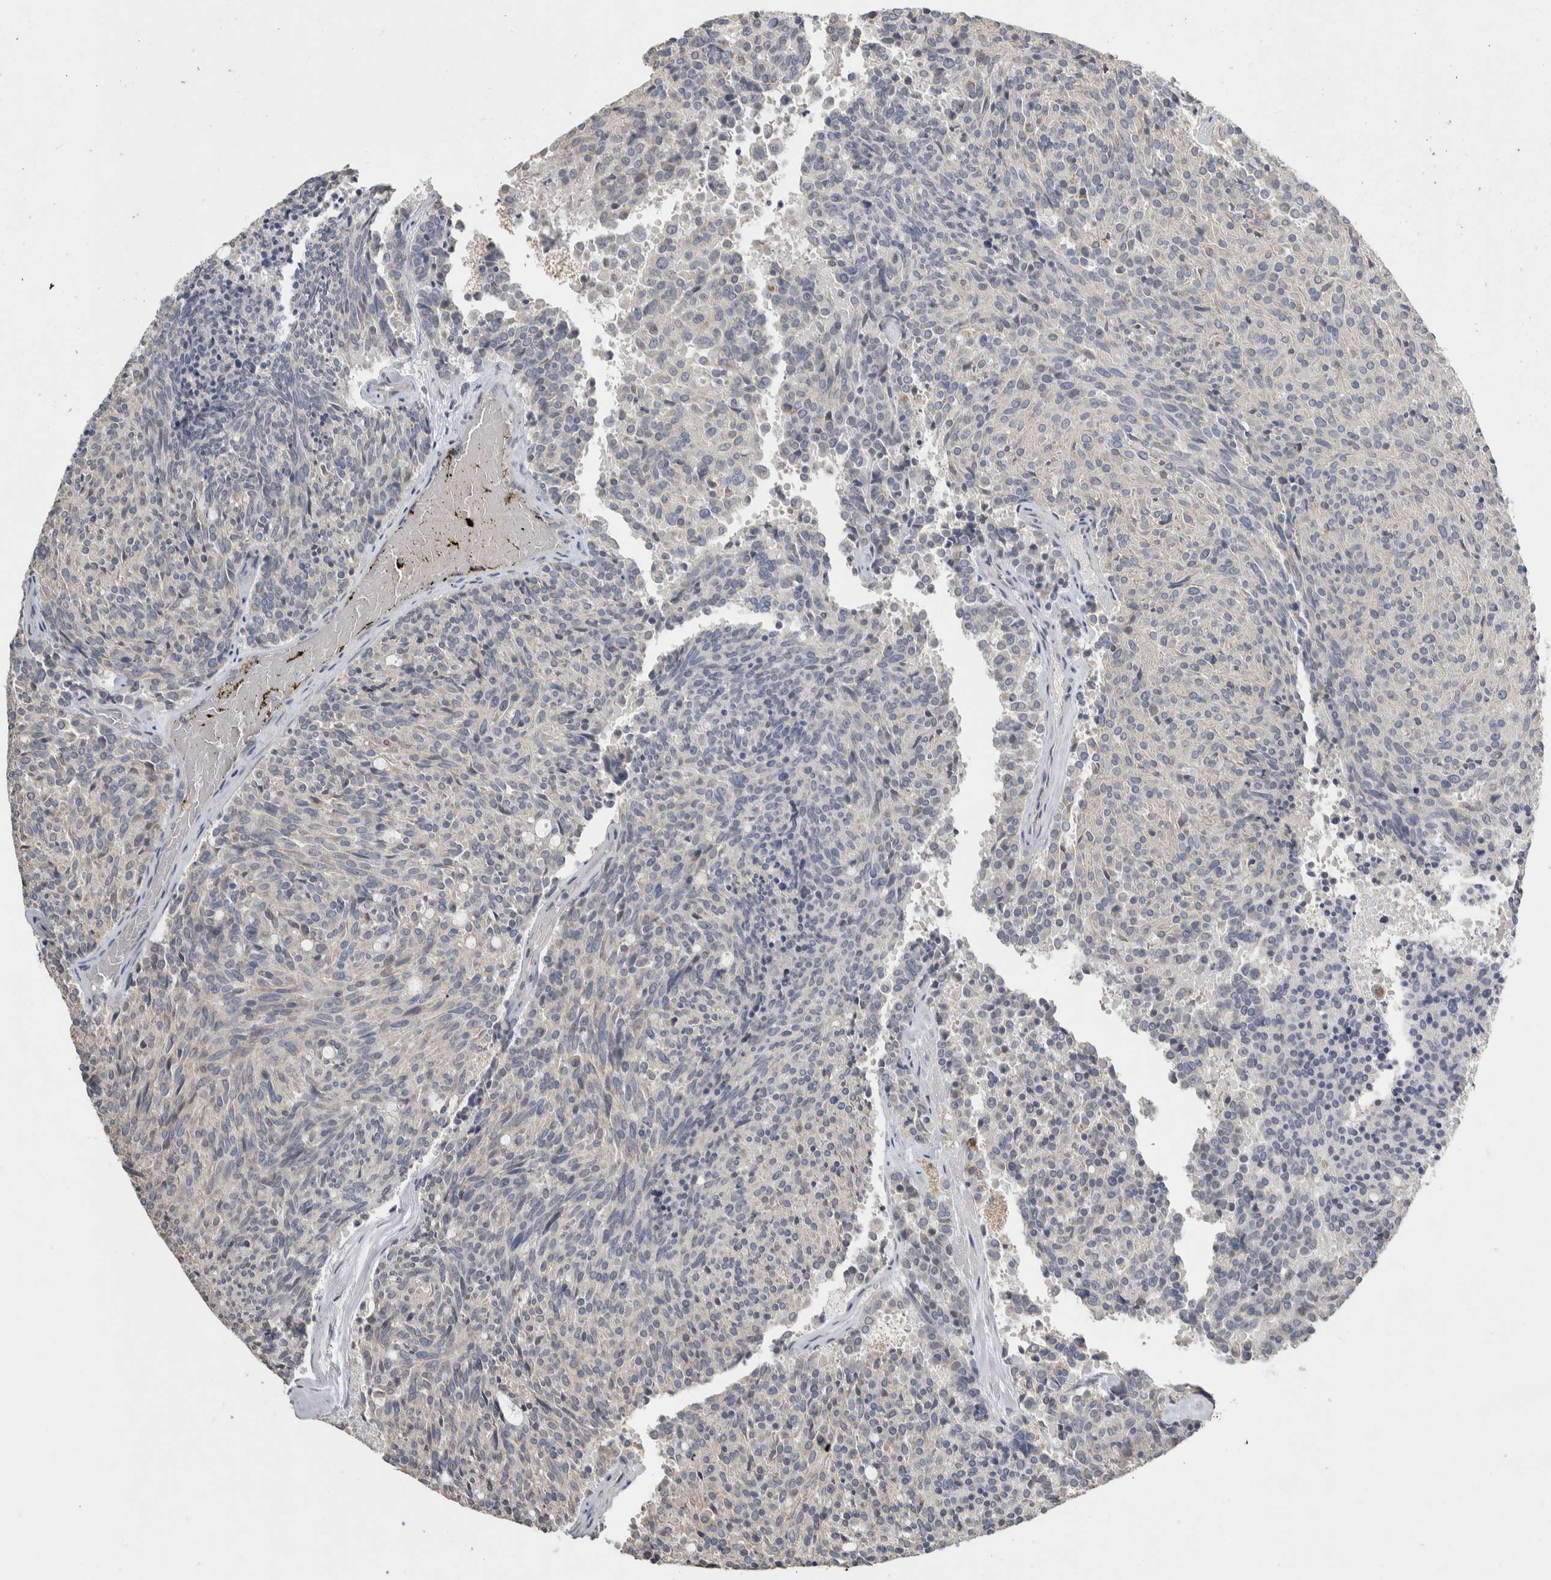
{"staining": {"intensity": "negative", "quantity": "none", "location": "none"}, "tissue": "carcinoid", "cell_type": "Tumor cells", "image_type": "cancer", "snomed": [{"axis": "morphology", "description": "Carcinoid, malignant, NOS"}, {"axis": "topography", "description": "Pancreas"}], "caption": "Tumor cells show no significant protein positivity in malignant carcinoid. (DAB immunohistochemistry (IHC) visualized using brightfield microscopy, high magnification).", "gene": "EIF3H", "patient": {"sex": "female", "age": 54}}